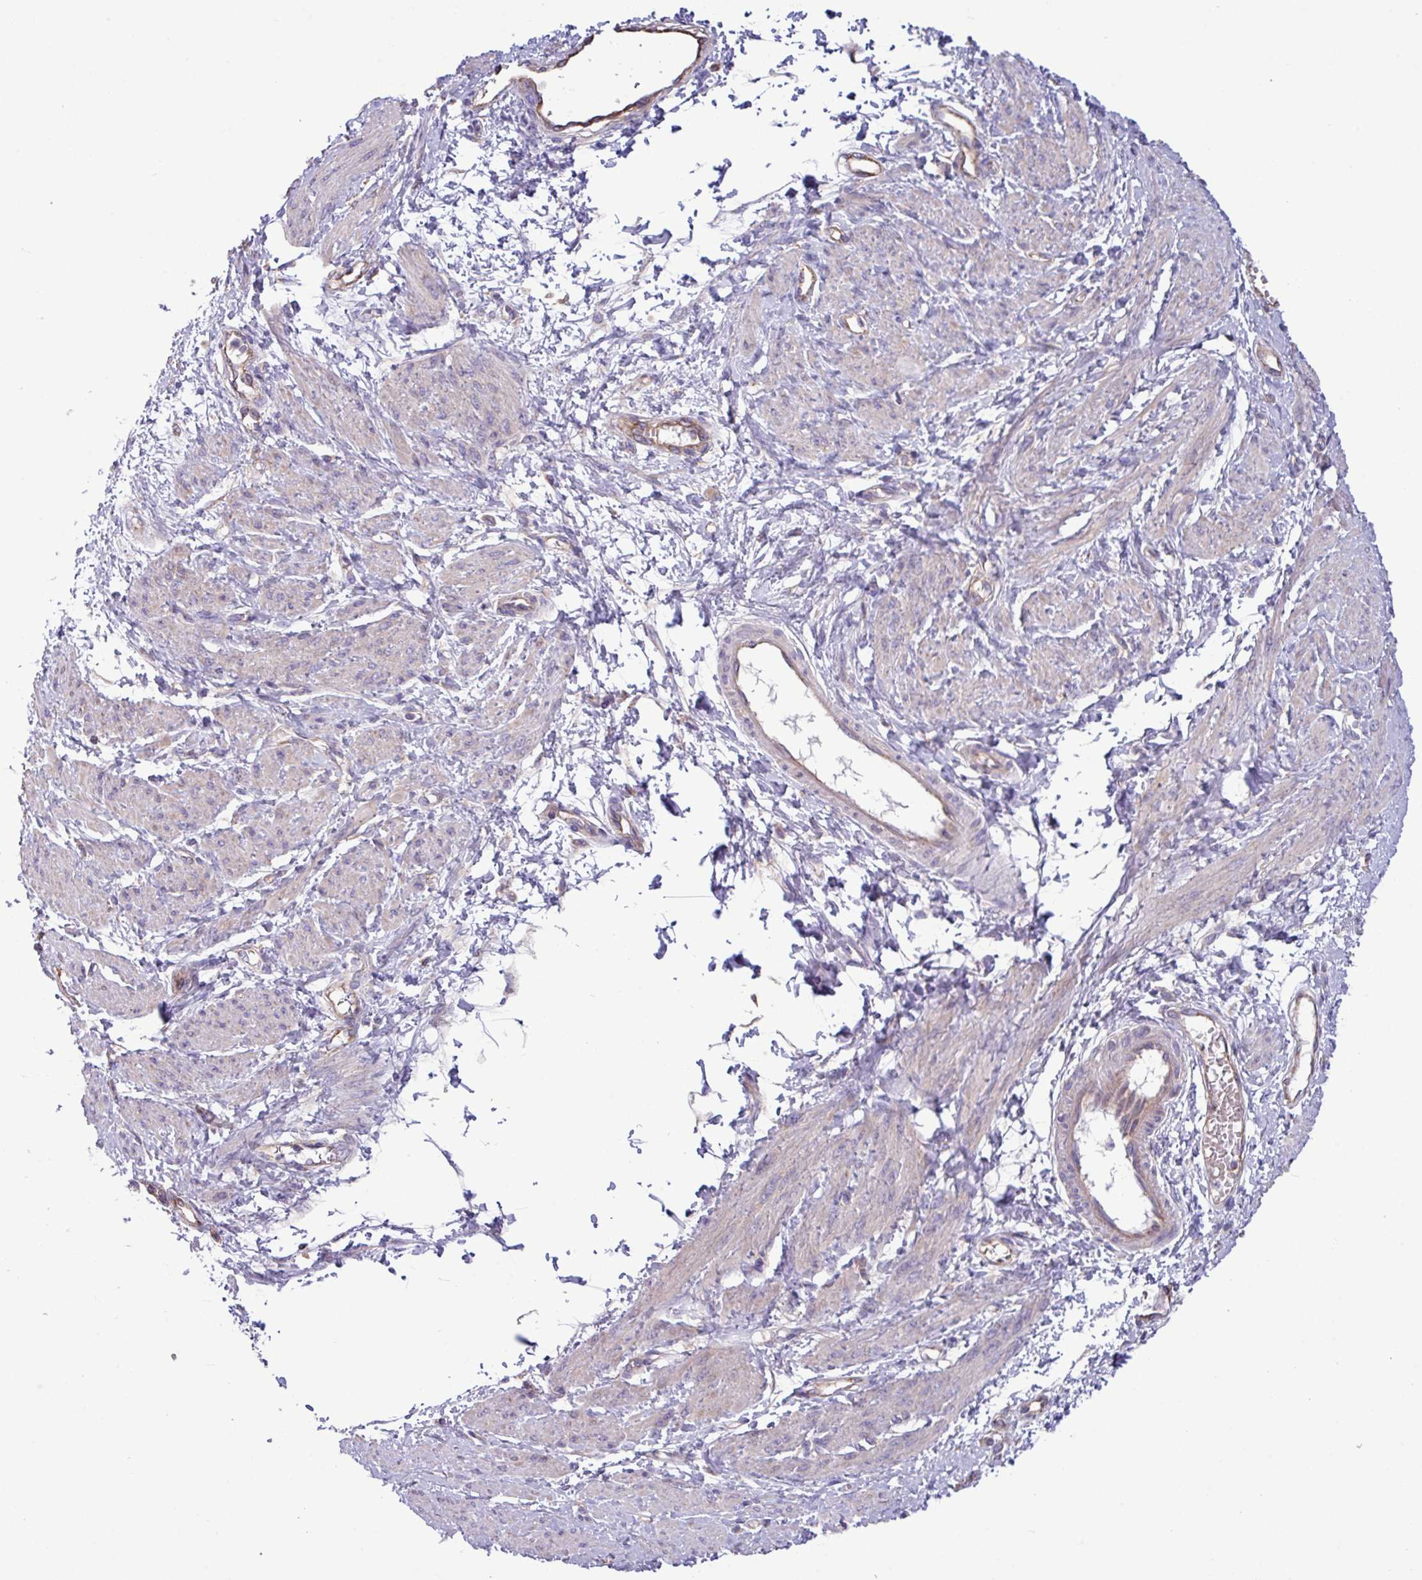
{"staining": {"intensity": "negative", "quantity": "none", "location": "none"}, "tissue": "smooth muscle", "cell_type": "Smooth muscle cells", "image_type": "normal", "snomed": [{"axis": "morphology", "description": "Normal tissue, NOS"}, {"axis": "topography", "description": "Smooth muscle"}, {"axis": "topography", "description": "Uterus"}], "caption": "IHC histopathology image of benign human smooth muscle stained for a protein (brown), which demonstrates no positivity in smooth muscle cells.", "gene": "PPM1J", "patient": {"sex": "female", "age": 39}}